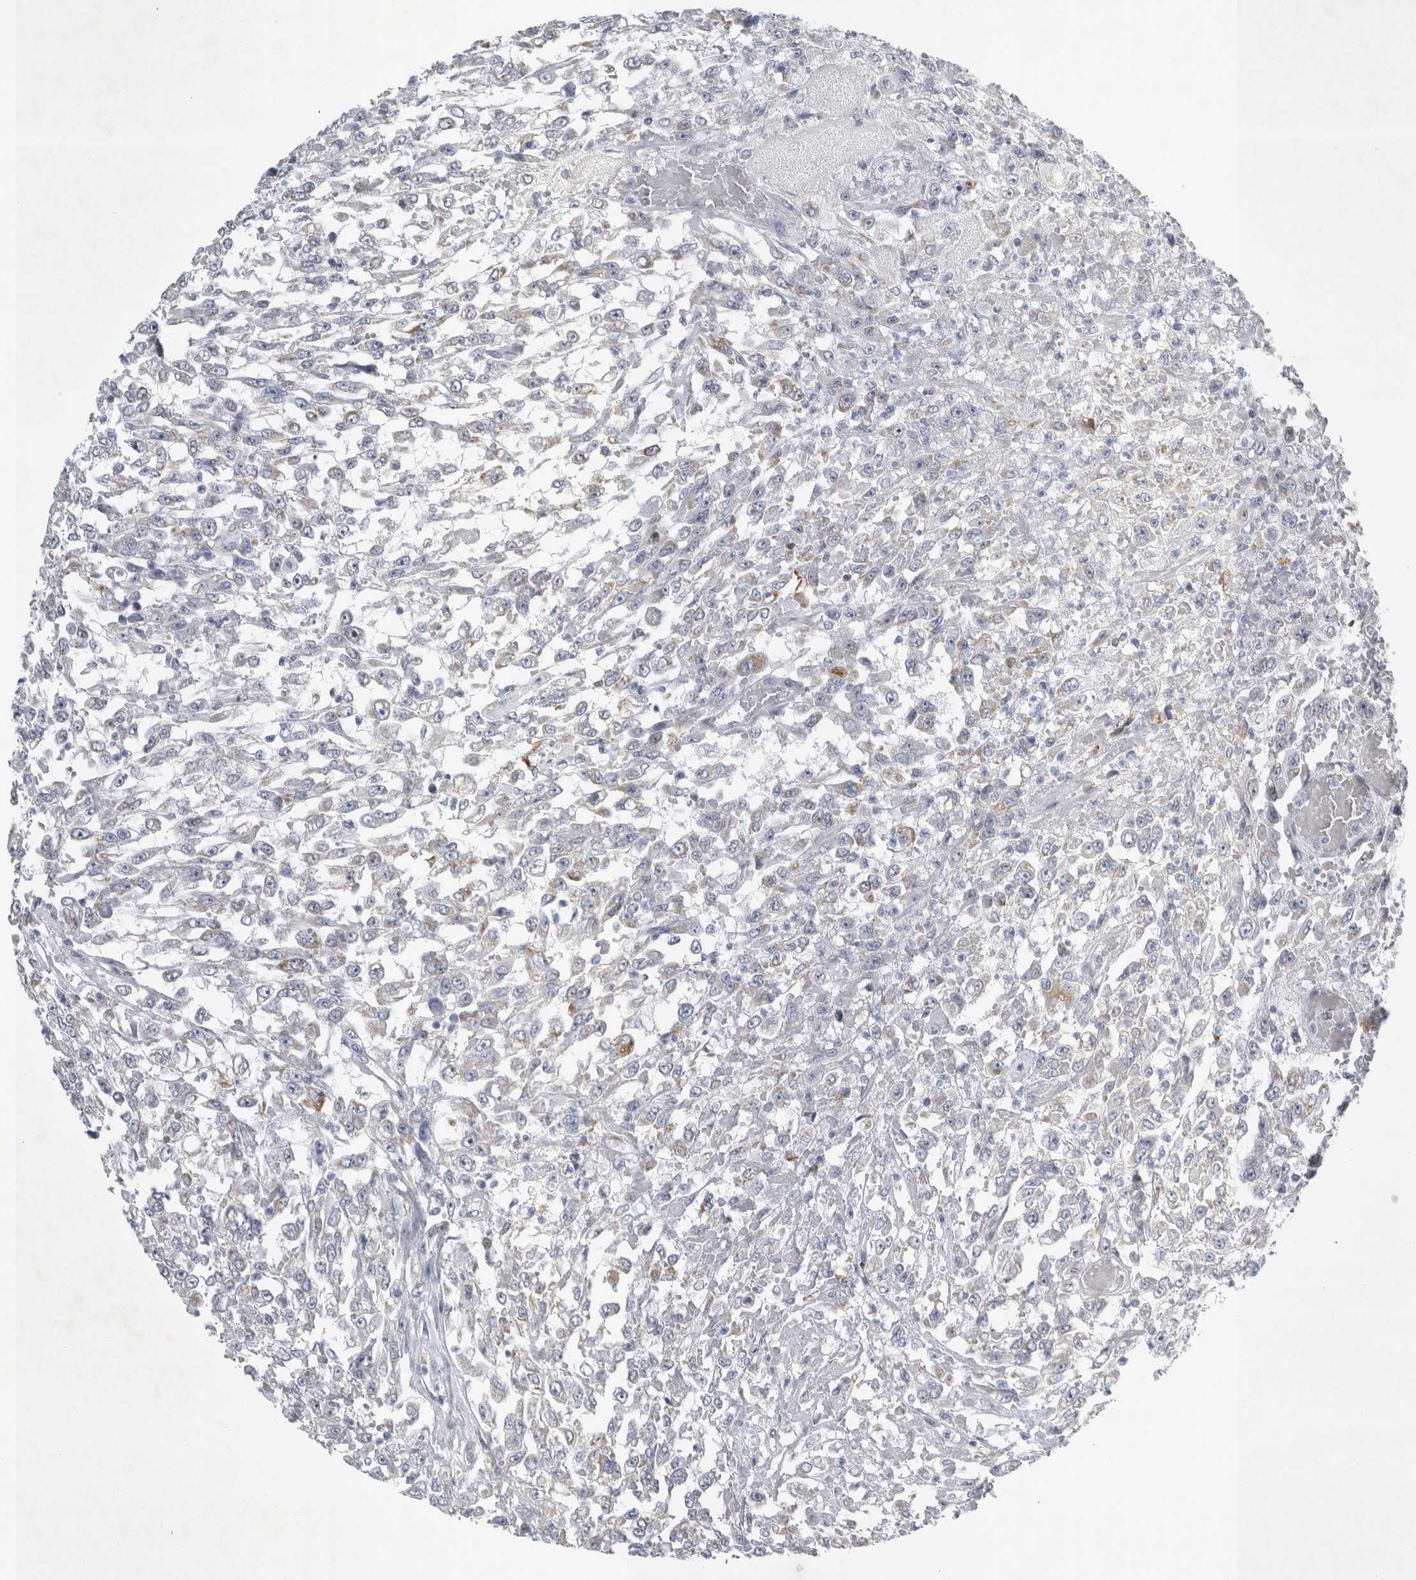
{"staining": {"intensity": "moderate", "quantity": "<25%", "location": "cytoplasmic/membranous"}, "tissue": "urothelial cancer", "cell_type": "Tumor cells", "image_type": "cancer", "snomed": [{"axis": "morphology", "description": "Urothelial carcinoma, High grade"}, {"axis": "topography", "description": "Urinary bladder"}], "caption": "A brown stain shows moderate cytoplasmic/membranous expression of a protein in urothelial carcinoma (high-grade) tumor cells.", "gene": "FXYD7", "patient": {"sex": "male", "age": 46}}